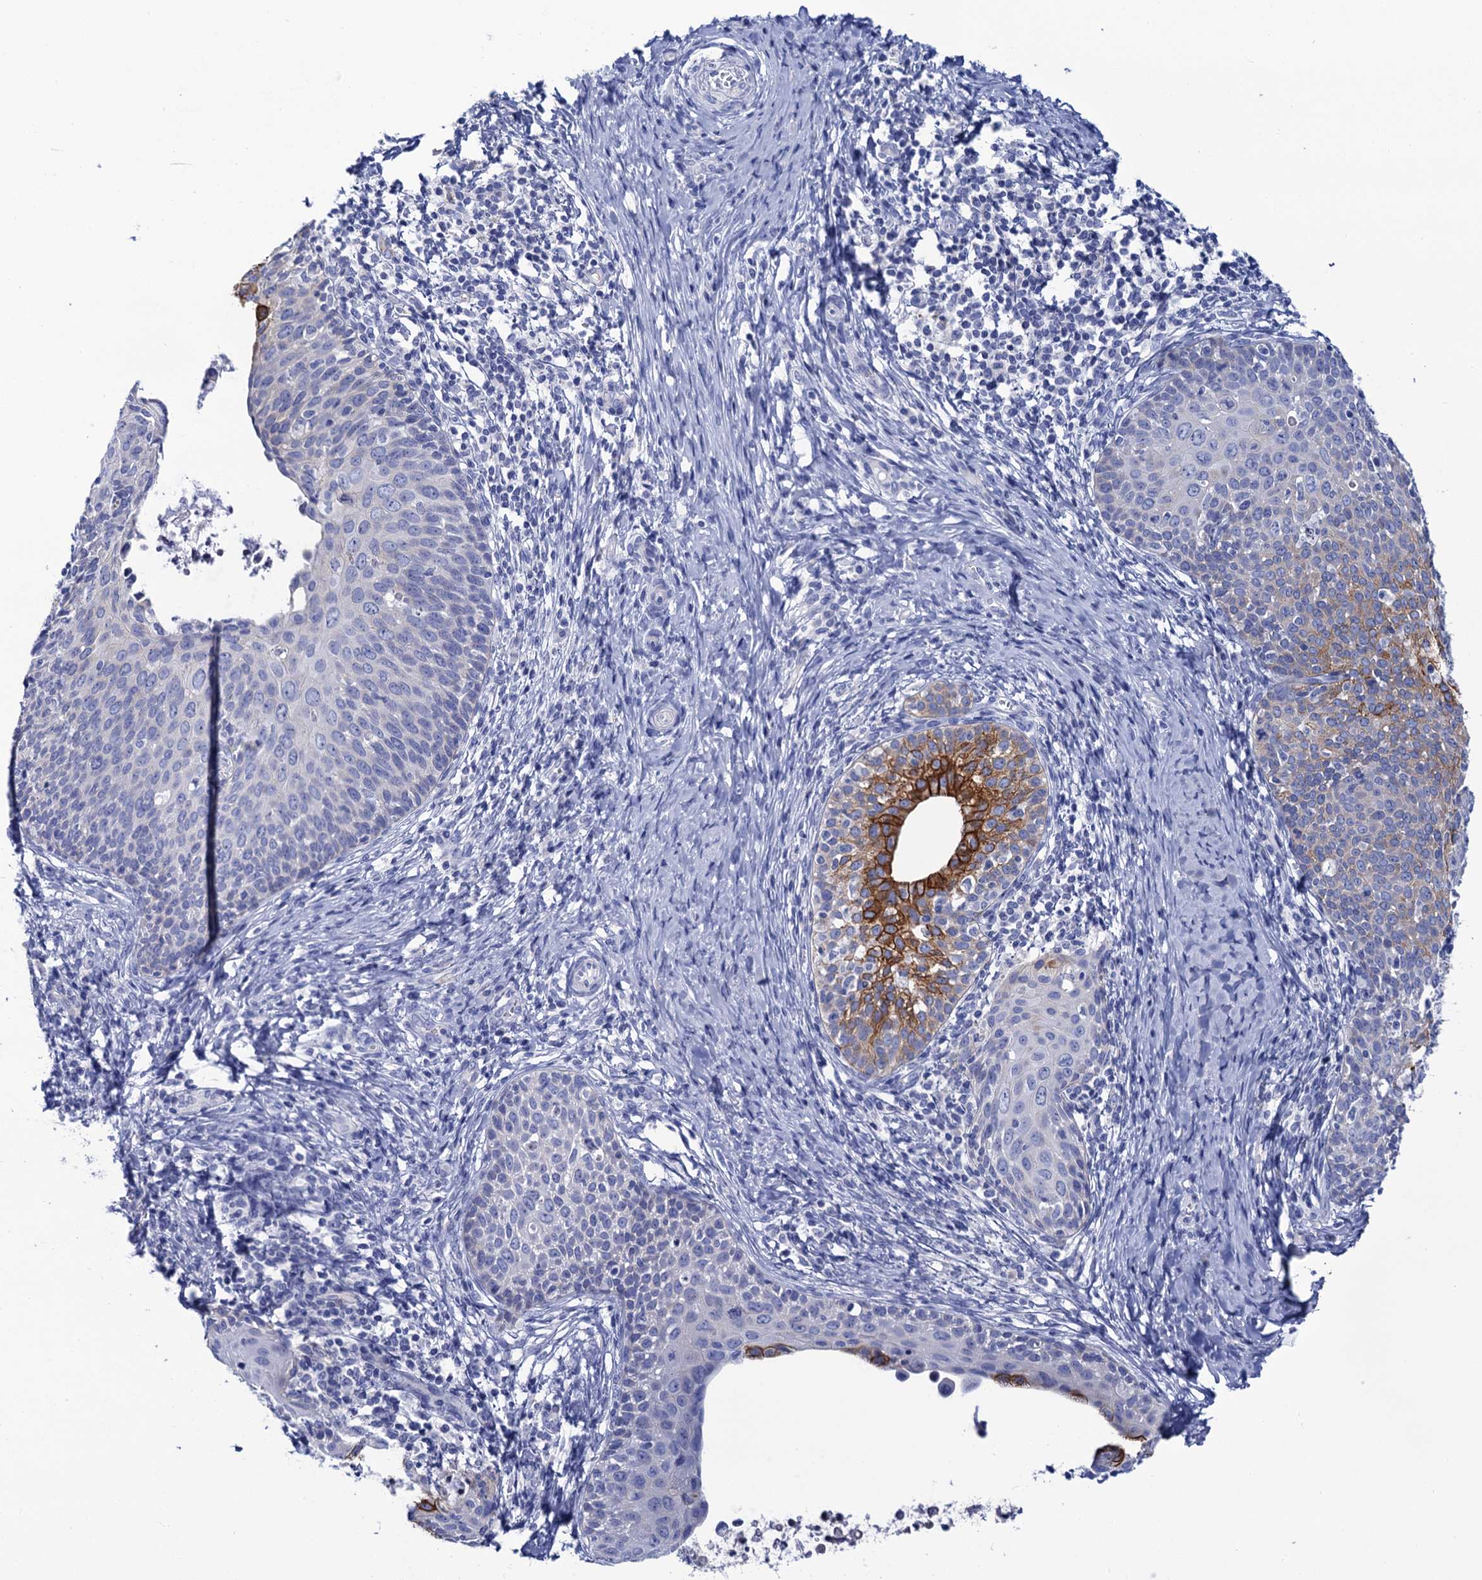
{"staining": {"intensity": "strong", "quantity": "<25%", "location": "cytoplasmic/membranous"}, "tissue": "cervical cancer", "cell_type": "Tumor cells", "image_type": "cancer", "snomed": [{"axis": "morphology", "description": "Squamous cell carcinoma, NOS"}, {"axis": "topography", "description": "Cervix"}], "caption": "Squamous cell carcinoma (cervical) stained for a protein displays strong cytoplasmic/membranous positivity in tumor cells. Nuclei are stained in blue.", "gene": "RAB3IP", "patient": {"sex": "female", "age": 52}}